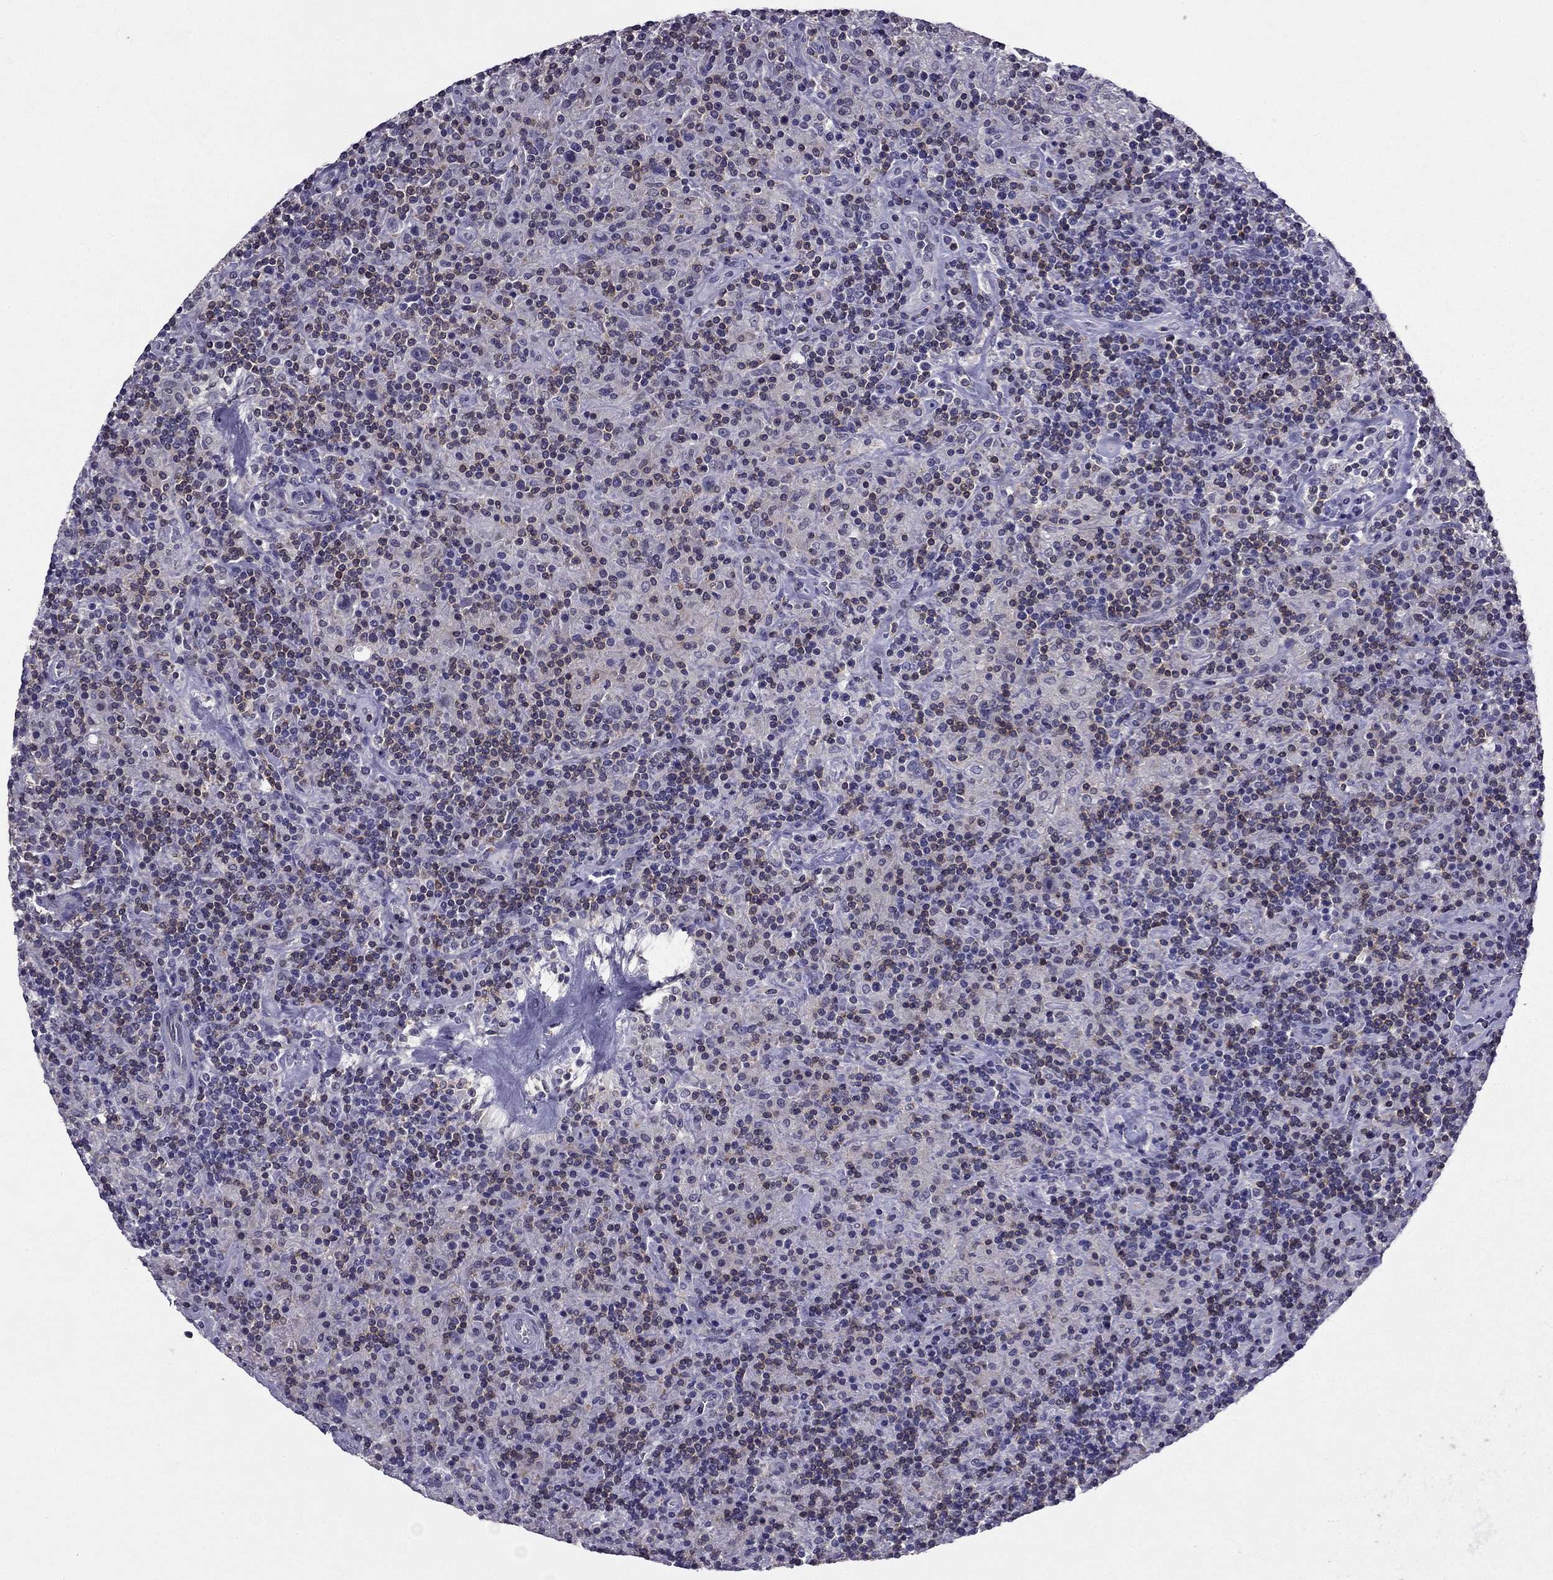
{"staining": {"intensity": "negative", "quantity": "none", "location": "none"}, "tissue": "lymphoma", "cell_type": "Tumor cells", "image_type": "cancer", "snomed": [{"axis": "morphology", "description": "Hodgkin's disease, NOS"}, {"axis": "topography", "description": "Lymph node"}], "caption": "High power microscopy micrograph of an IHC histopathology image of Hodgkin's disease, revealing no significant expression in tumor cells.", "gene": "AAK1", "patient": {"sex": "male", "age": 70}}